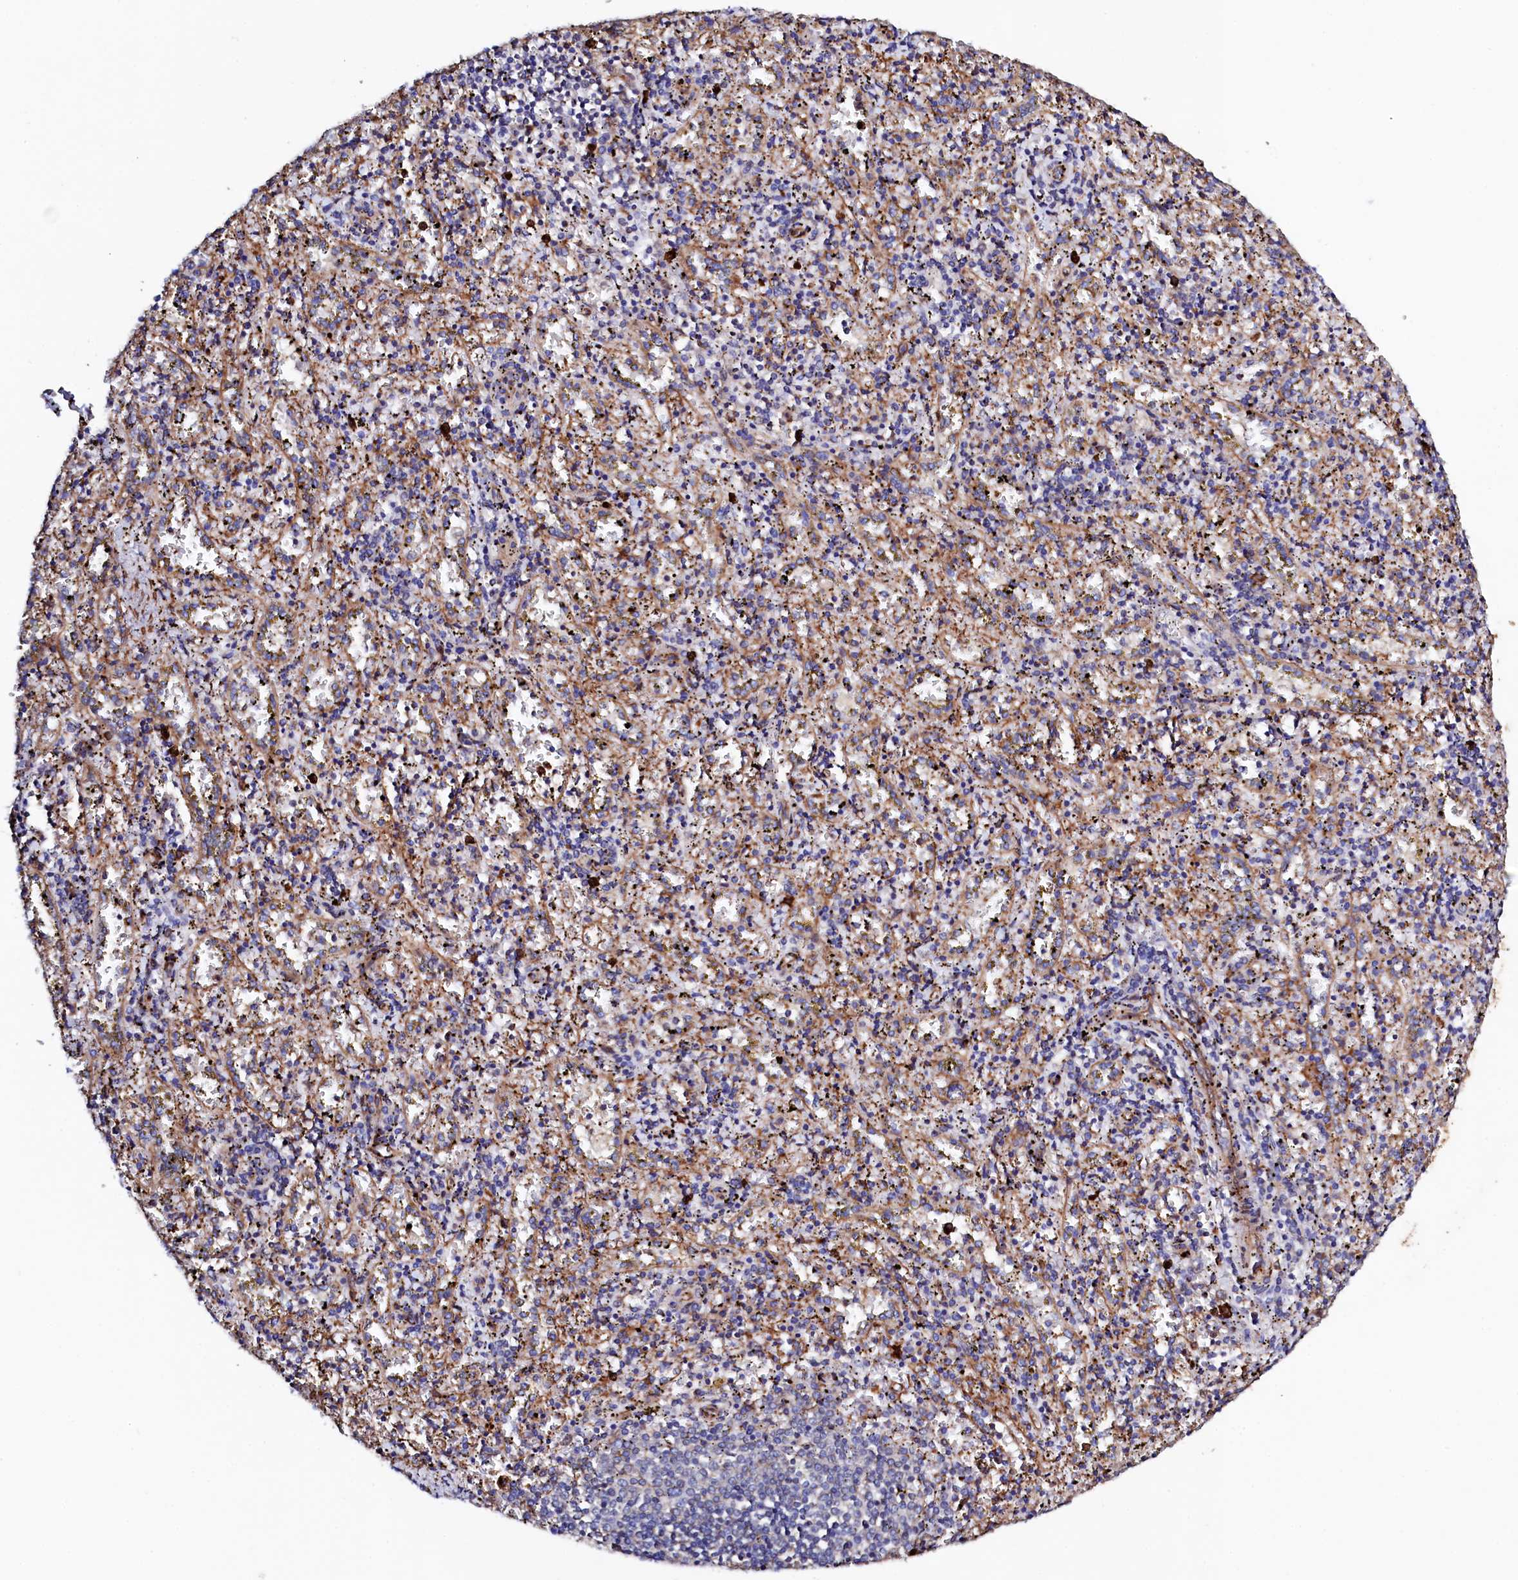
{"staining": {"intensity": "moderate", "quantity": "<25%", "location": "cytoplasmic/membranous"}, "tissue": "spleen", "cell_type": "Cells in red pulp", "image_type": "normal", "snomed": [{"axis": "morphology", "description": "Normal tissue, NOS"}, {"axis": "topography", "description": "Spleen"}], "caption": "This micrograph reveals immunohistochemistry staining of normal spleen, with low moderate cytoplasmic/membranous staining in approximately <25% of cells in red pulp.", "gene": "STAMBPL1", "patient": {"sex": "male", "age": 11}}